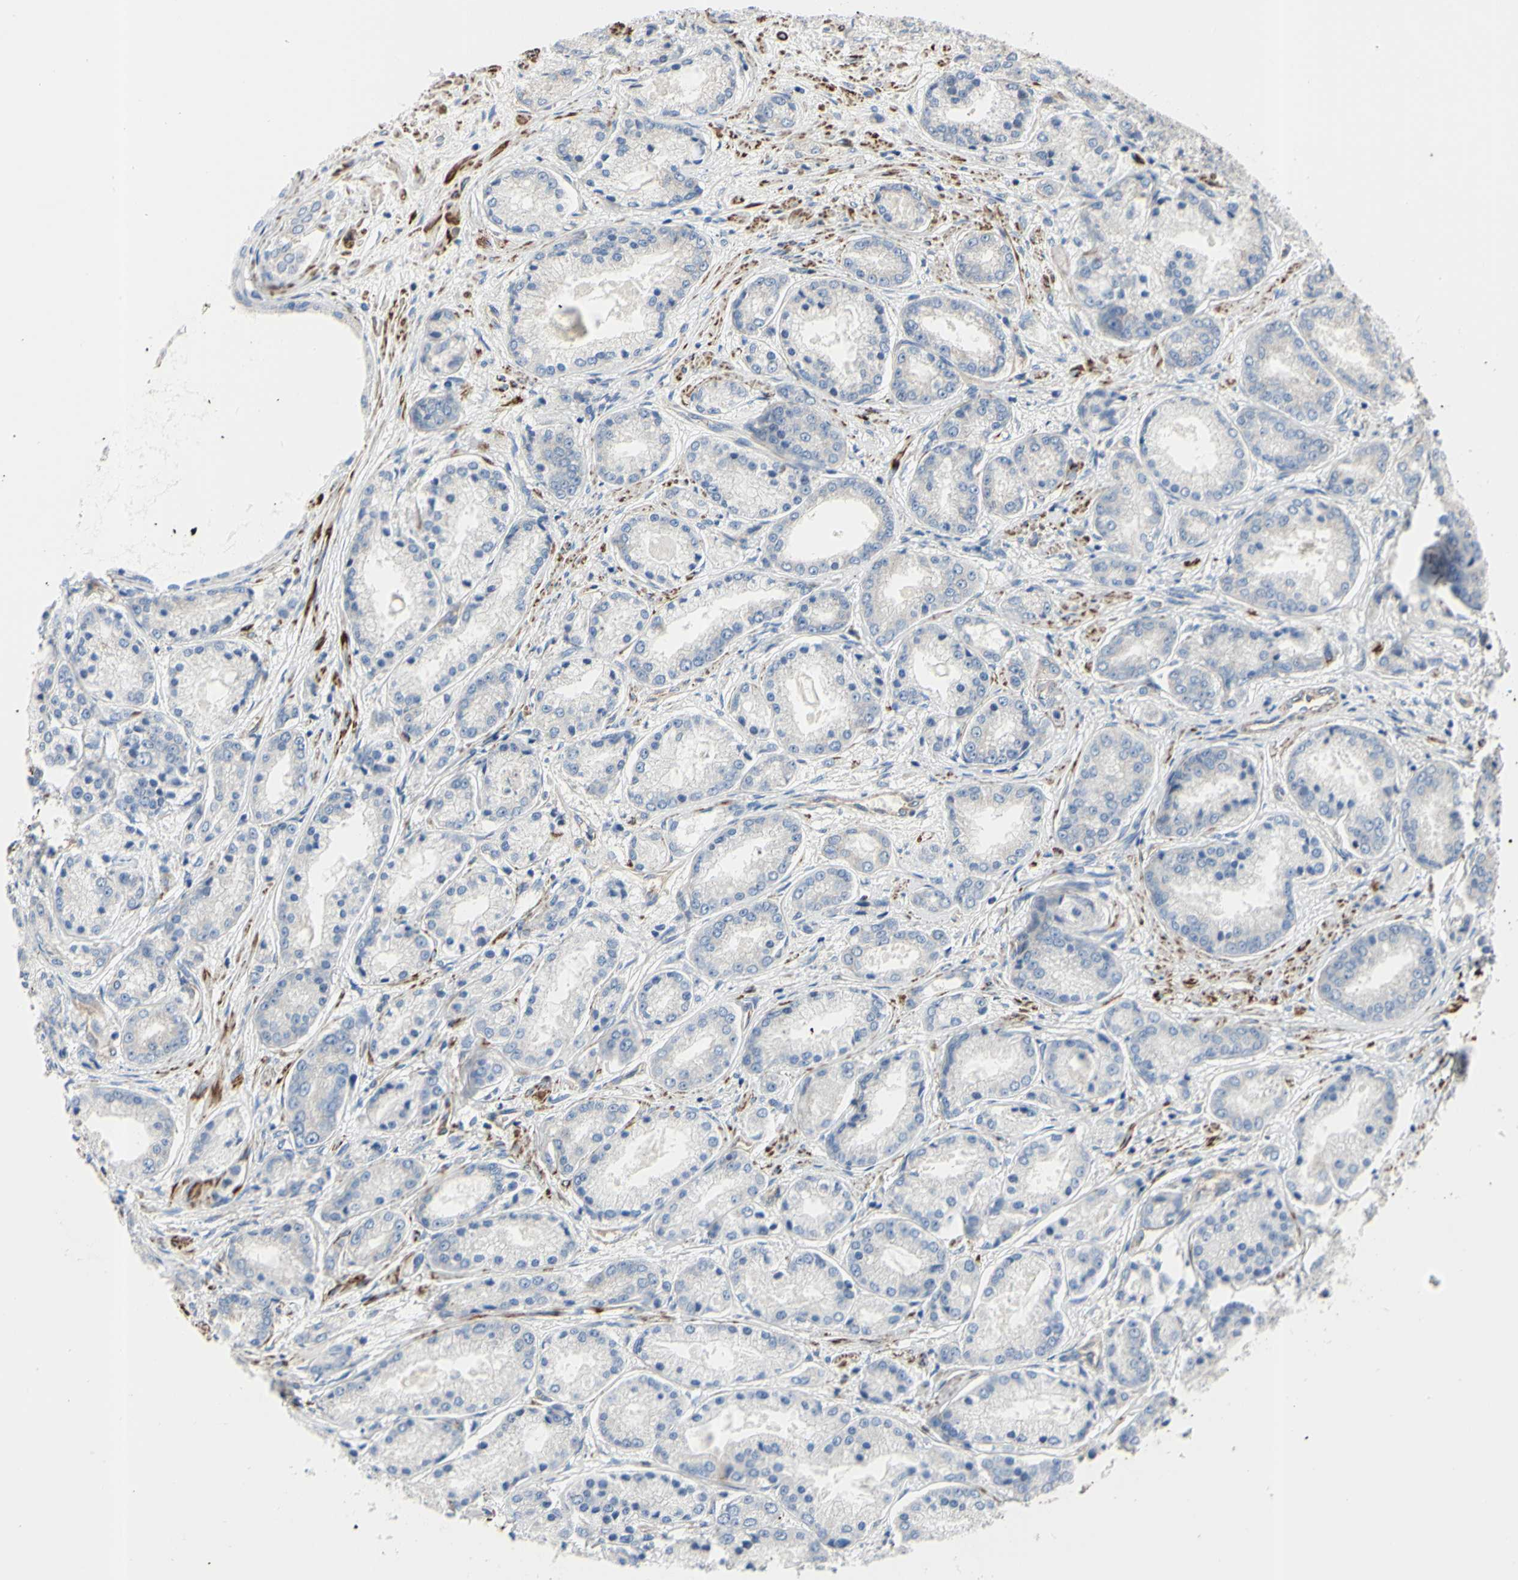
{"staining": {"intensity": "negative", "quantity": "none", "location": "none"}, "tissue": "prostate cancer", "cell_type": "Tumor cells", "image_type": "cancer", "snomed": [{"axis": "morphology", "description": "Adenocarcinoma, High grade"}, {"axis": "topography", "description": "Prostate"}], "caption": "Protein analysis of prostate high-grade adenocarcinoma displays no significant staining in tumor cells.", "gene": "BECN1", "patient": {"sex": "male", "age": 59}}